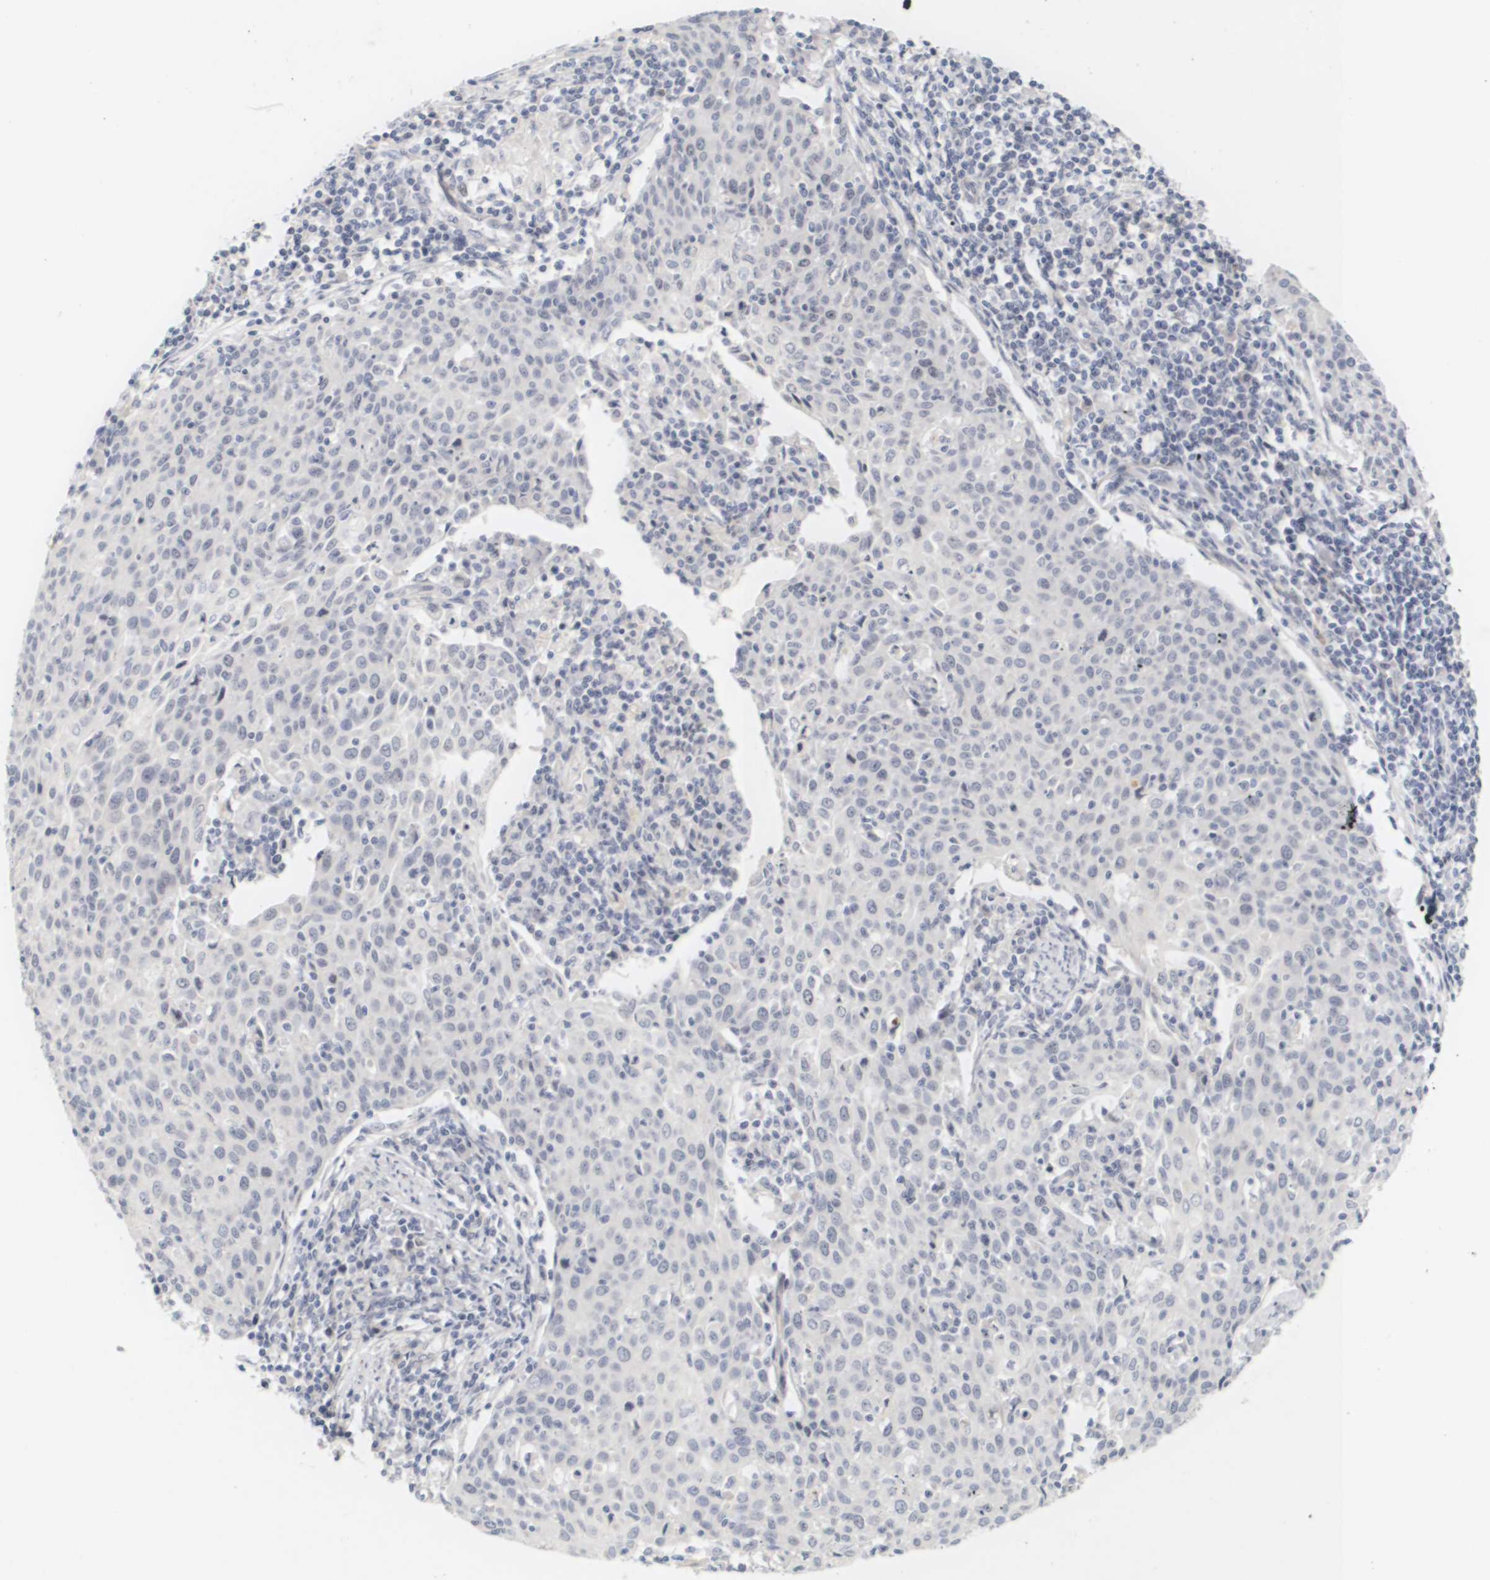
{"staining": {"intensity": "negative", "quantity": "none", "location": "none"}, "tissue": "cervical cancer", "cell_type": "Tumor cells", "image_type": "cancer", "snomed": [{"axis": "morphology", "description": "Squamous cell carcinoma, NOS"}, {"axis": "topography", "description": "Cervix"}], "caption": "Human squamous cell carcinoma (cervical) stained for a protein using immunohistochemistry (IHC) reveals no positivity in tumor cells.", "gene": "CYB561", "patient": {"sex": "female", "age": 38}}